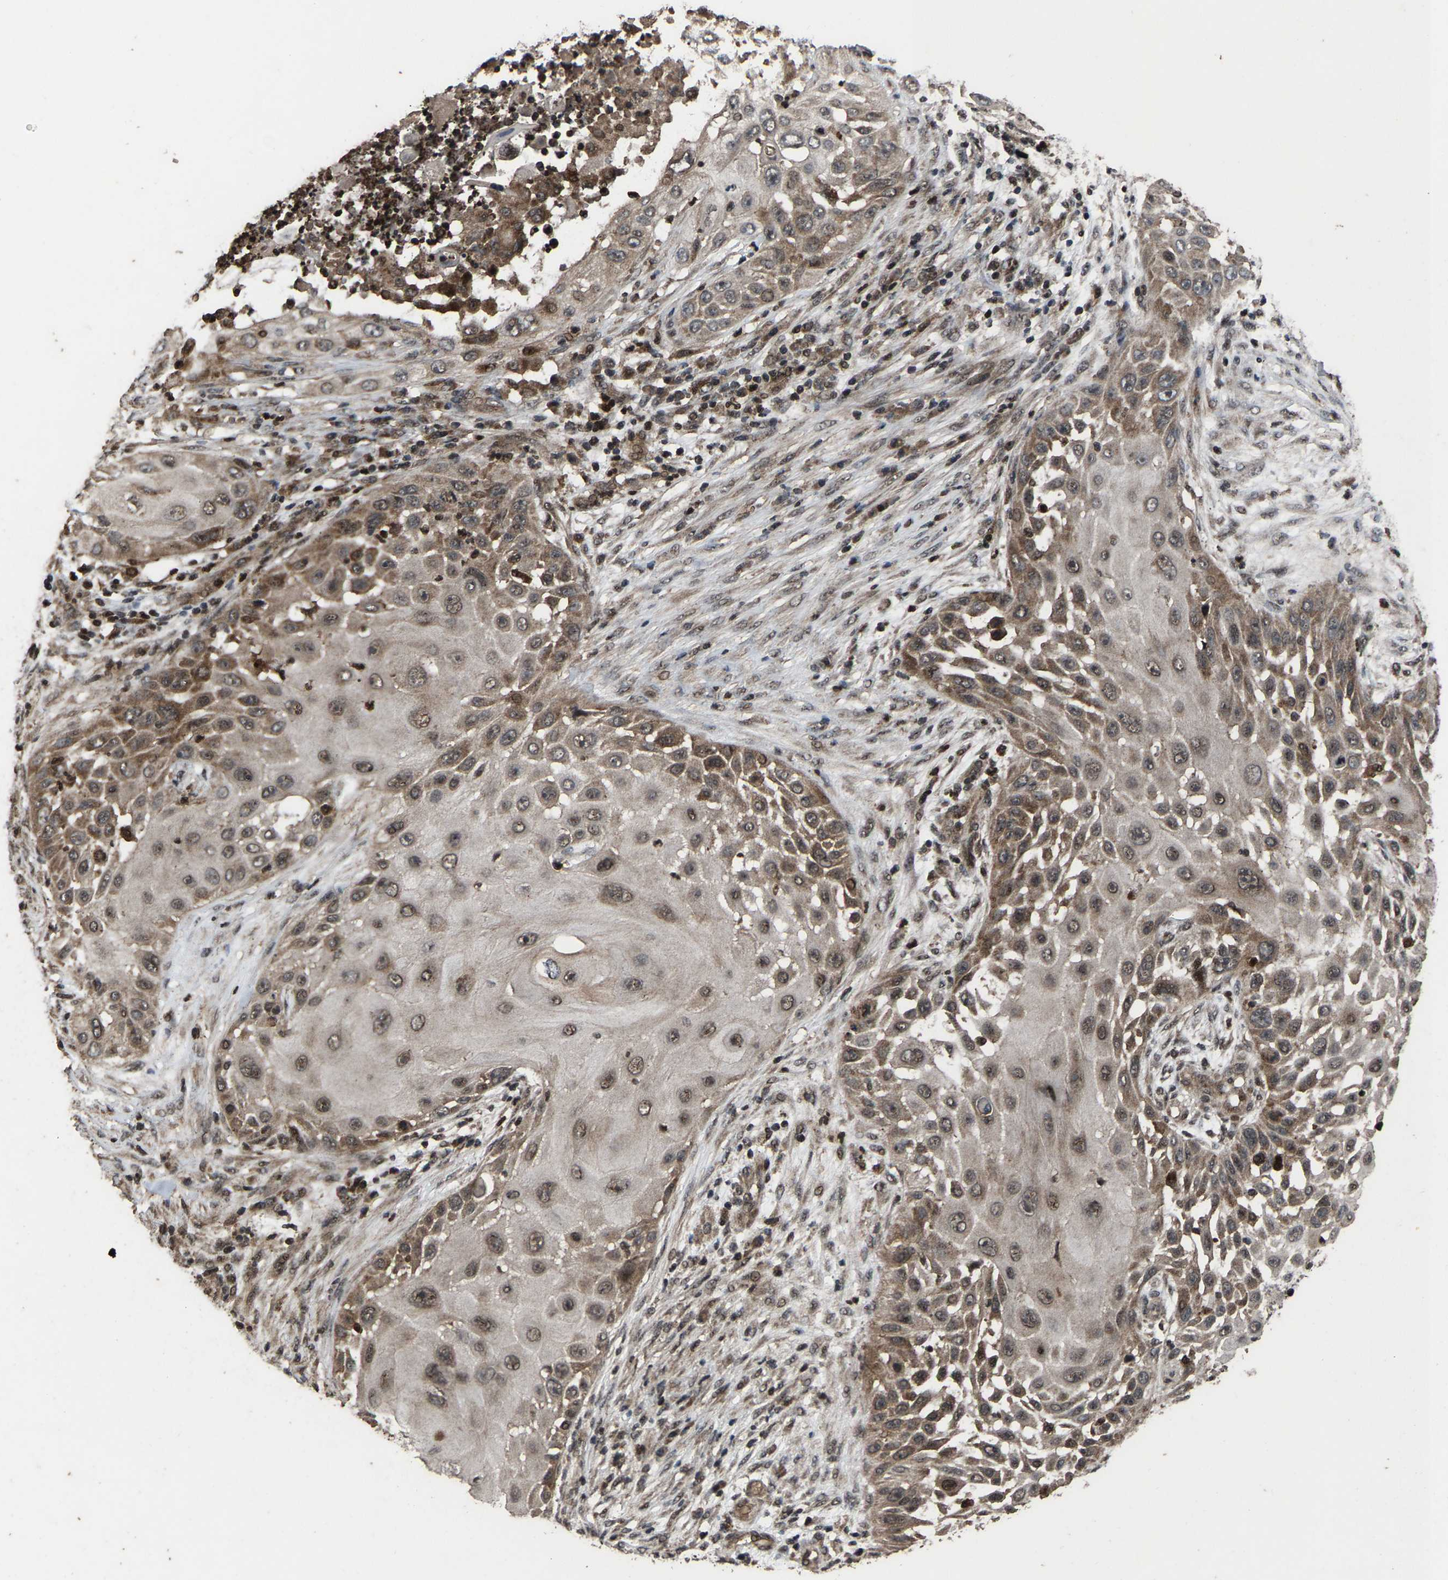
{"staining": {"intensity": "moderate", "quantity": ">75%", "location": "cytoplasmic/membranous"}, "tissue": "skin cancer", "cell_type": "Tumor cells", "image_type": "cancer", "snomed": [{"axis": "morphology", "description": "Squamous cell carcinoma, NOS"}, {"axis": "topography", "description": "Skin"}], "caption": "Protein staining of squamous cell carcinoma (skin) tissue displays moderate cytoplasmic/membranous staining in approximately >75% of tumor cells.", "gene": "HAUS6", "patient": {"sex": "female", "age": 44}}